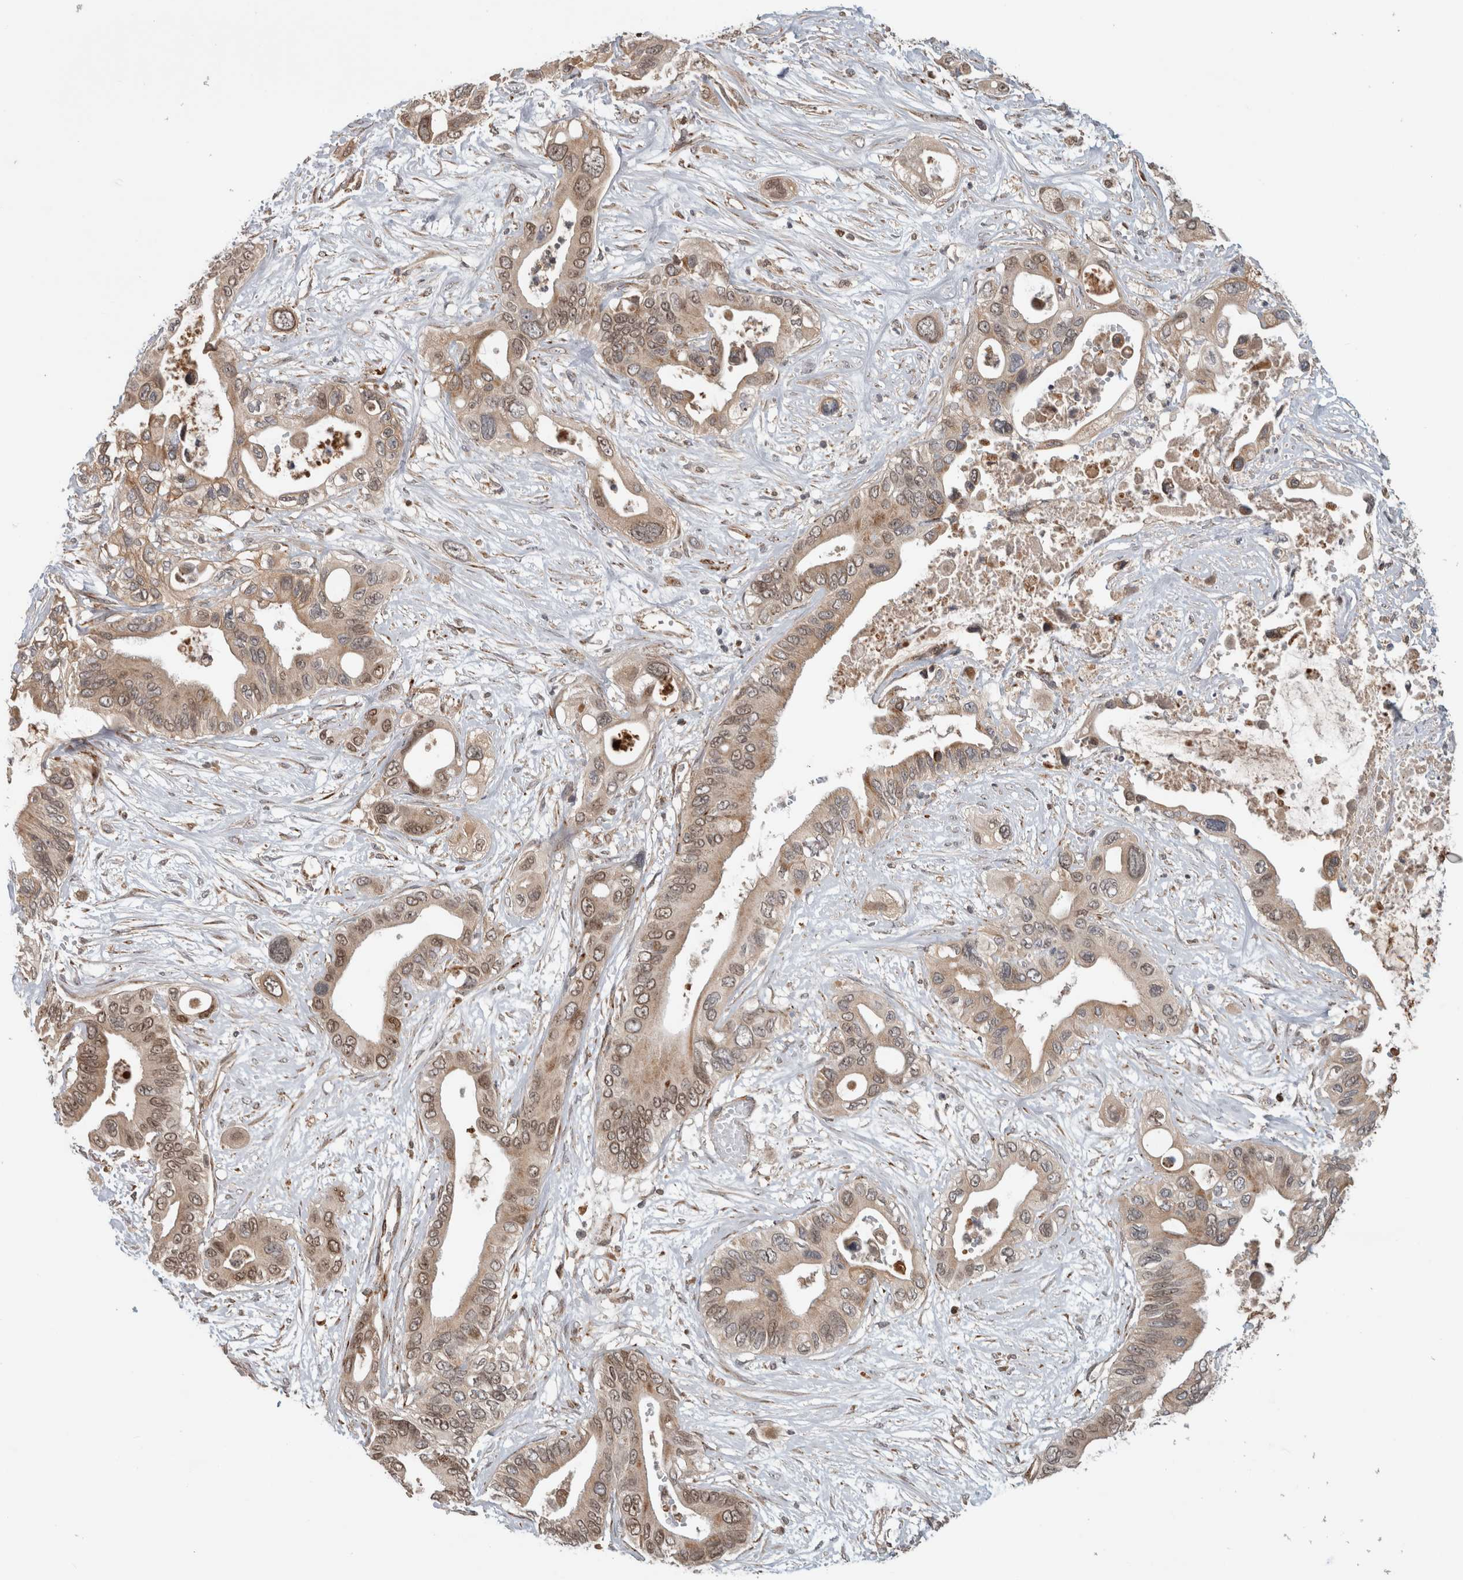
{"staining": {"intensity": "moderate", "quantity": ">75%", "location": "cytoplasmic/membranous,nuclear"}, "tissue": "pancreatic cancer", "cell_type": "Tumor cells", "image_type": "cancer", "snomed": [{"axis": "morphology", "description": "Adenocarcinoma, NOS"}, {"axis": "topography", "description": "Pancreas"}], "caption": "Adenocarcinoma (pancreatic) was stained to show a protein in brown. There is medium levels of moderate cytoplasmic/membranous and nuclear expression in approximately >75% of tumor cells.", "gene": "INSRR", "patient": {"sex": "male", "age": 66}}